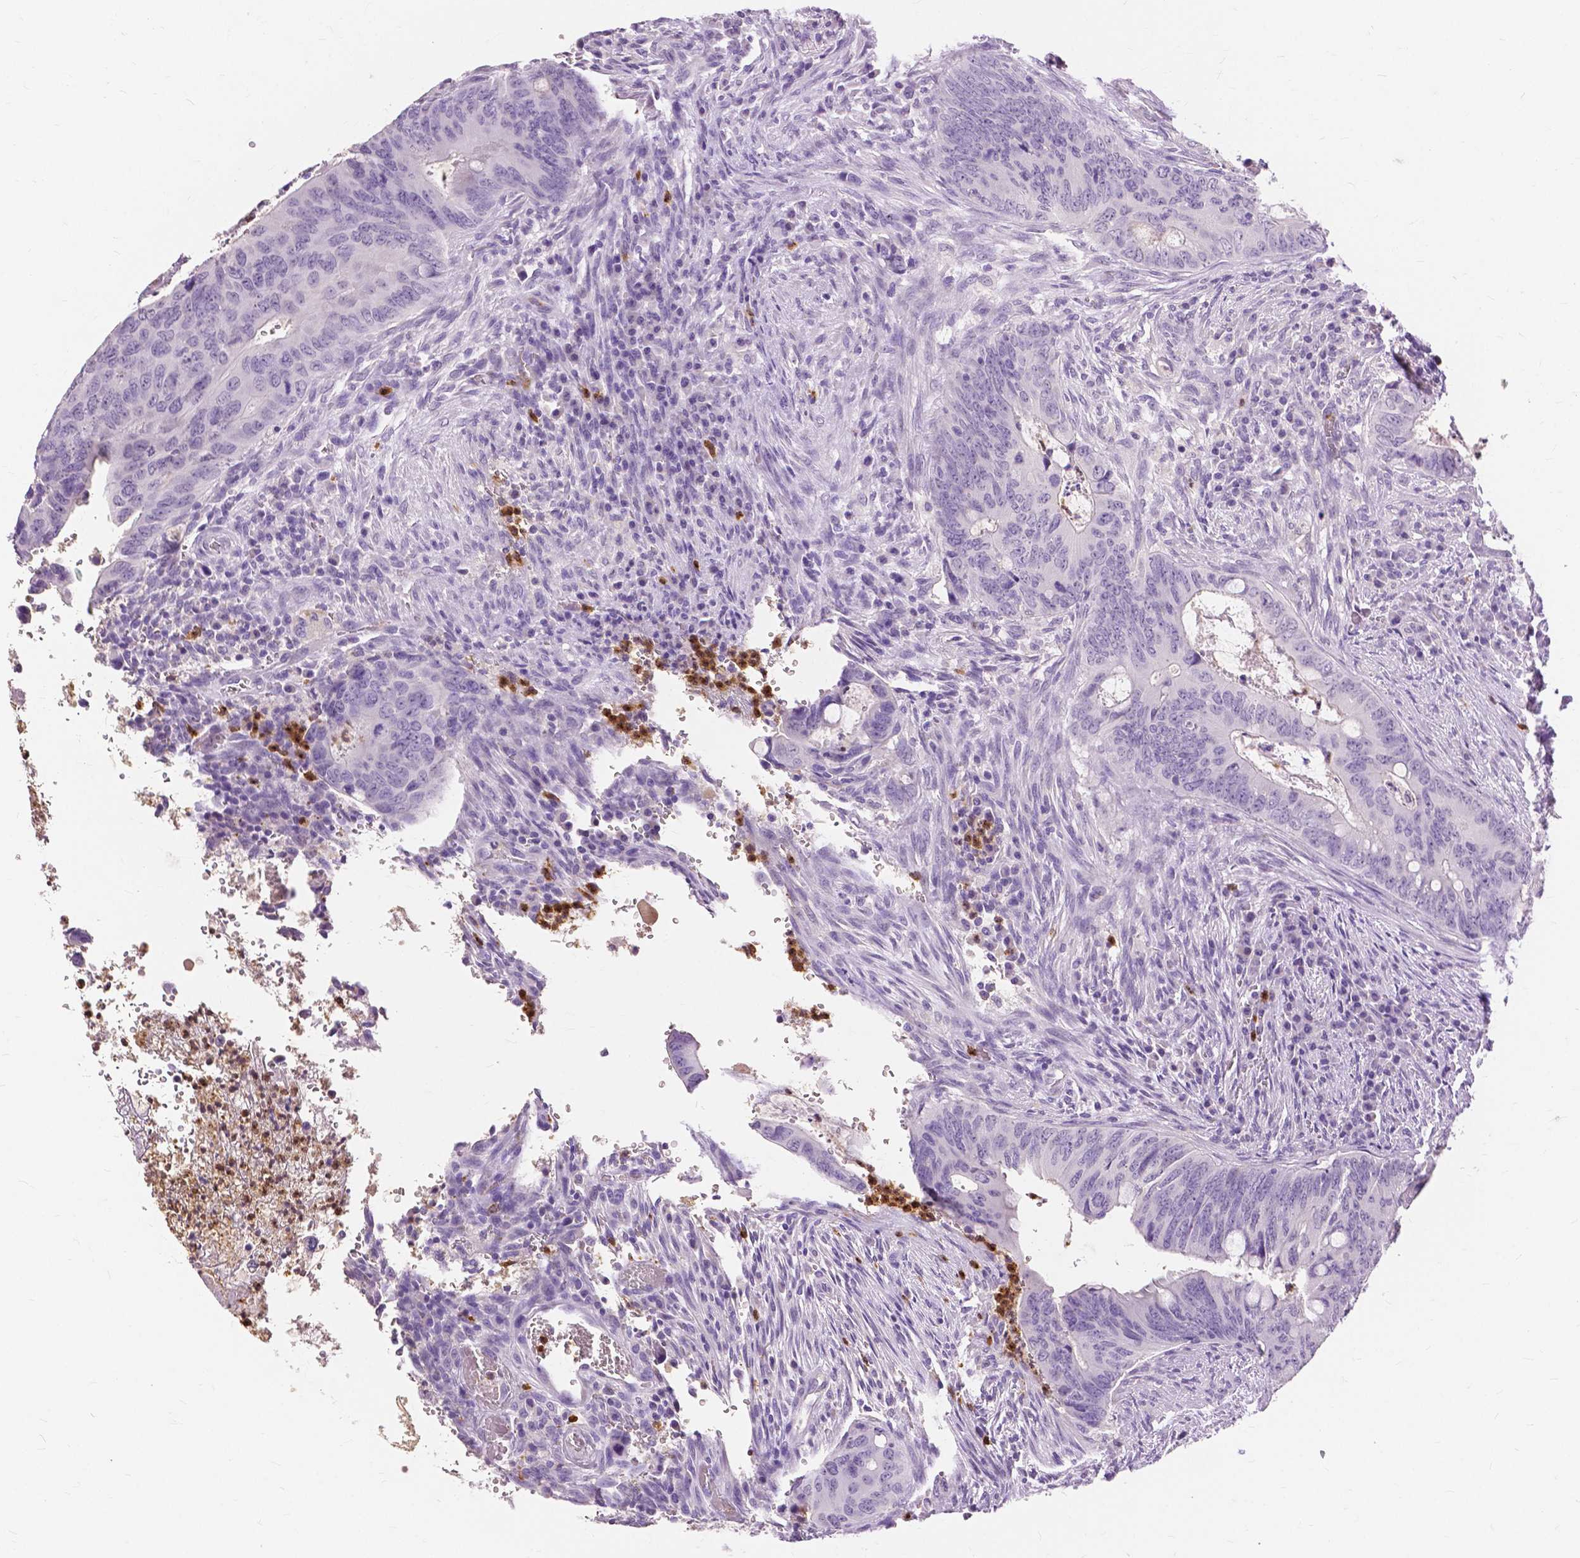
{"staining": {"intensity": "negative", "quantity": "none", "location": "none"}, "tissue": "colorectal cancer", "cell_type": "Tumor cells", "image_type": "cancer", "snomed": [{"axis": "morphology", "description": "Adenocarcinoma, NOS"}, {"axis": "topography", "description": "Colon"}], "caption": "The photomicrograph reveals no significant staining in tumor cells of adenocarcinoma (colorectal).", "gene": "CXCR2", "patient": {"sex": "female", "age": 74}}